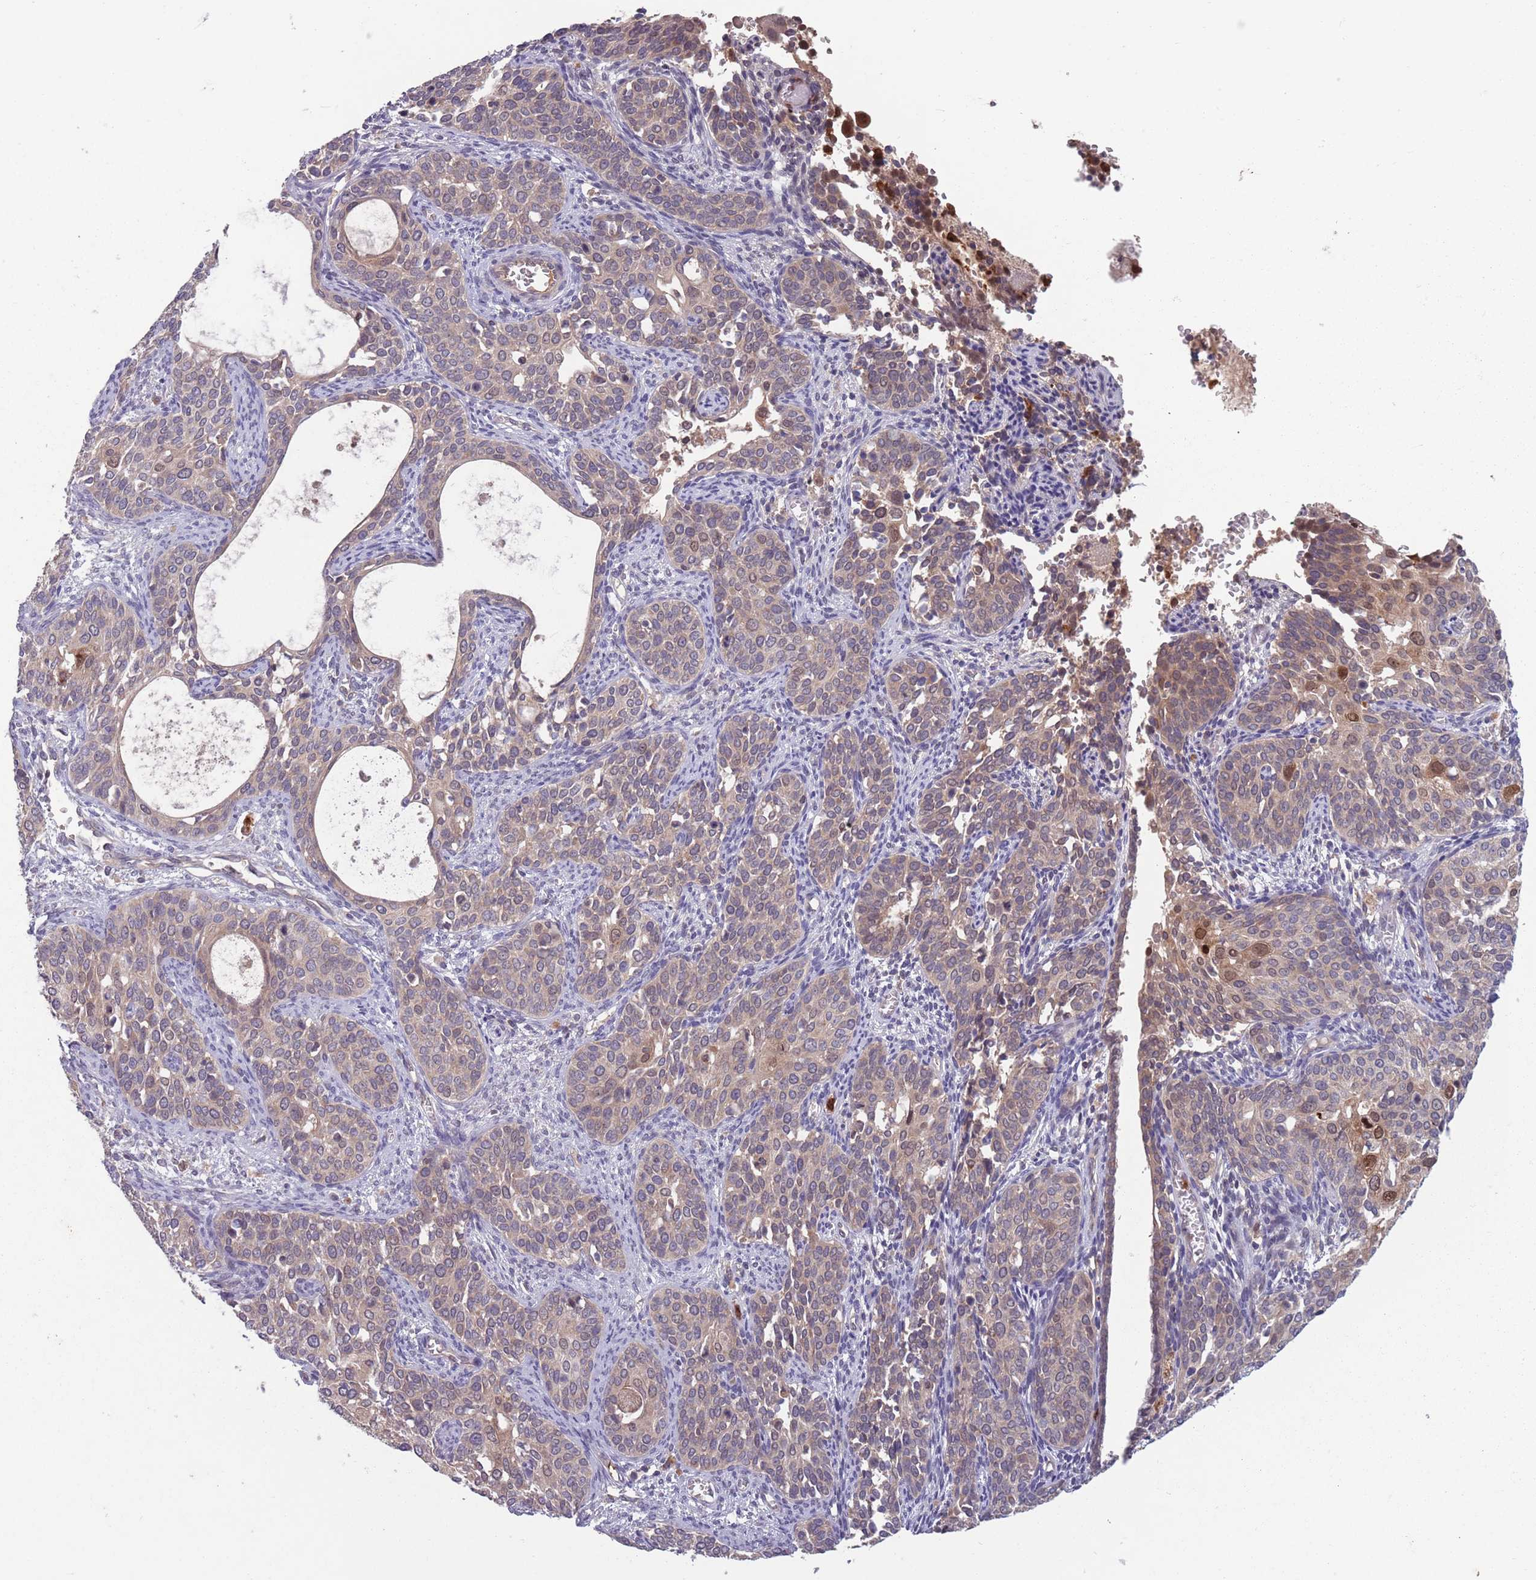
{"staining": {"intensity": "weak", "quantity": "25%-75%", "location": "cytoplasmic/membranous"}, "tissue": "cervical cancer", "cell_type": "Tumor cells", "image_type": "cancer", "snomed": [{"axis": "morphology", "description": "Squamous cell carcinoma, NOS"}, {"axis": "topography", "description": "Cervix"}], "caption": "A brown stain highlights weak cytoplasmic/membranous staining of a protein in squamous cell carcinoma (cervical) tumor cells.", "gene": "TYW1", "patient": {"sex": "female", "age": 44}}